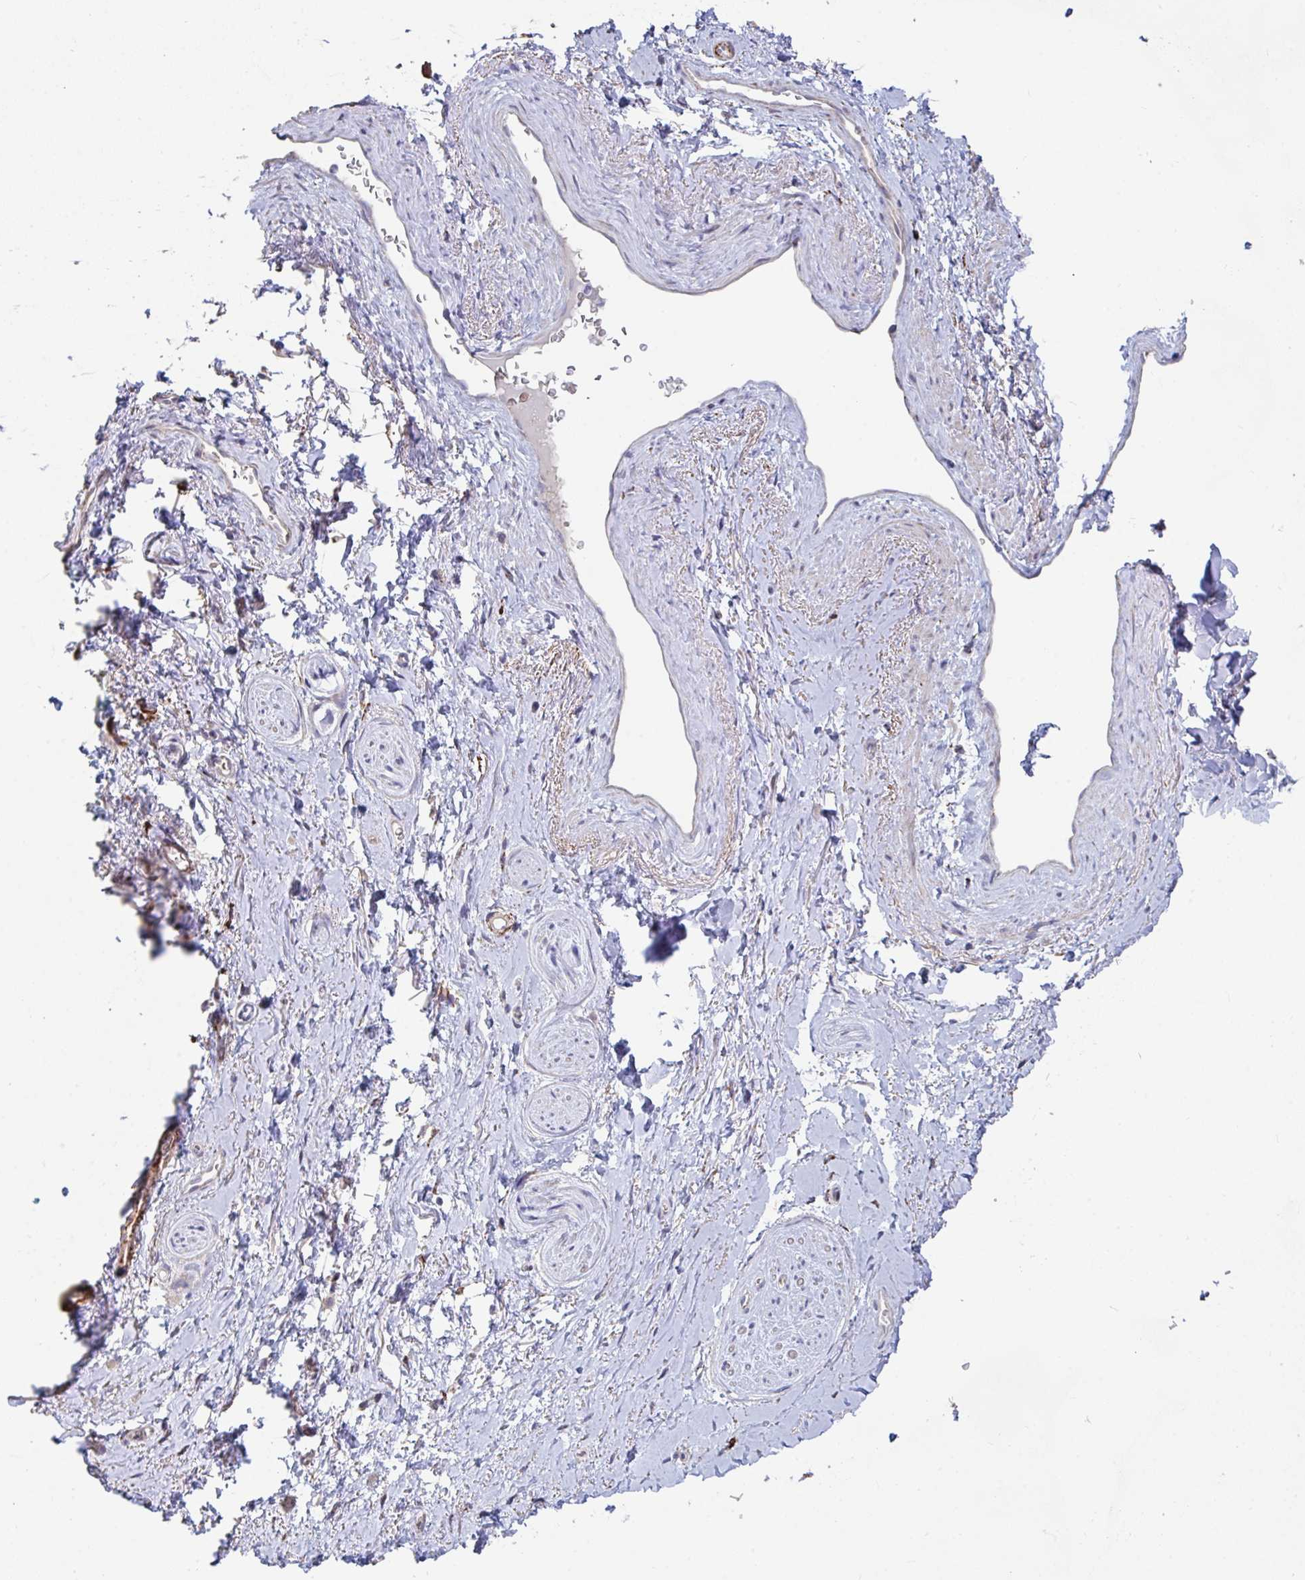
{"staining": {"intensity": "negative", "quantity": "none", "location": "none"}, "tissue": "adipose tissue", "cell_type": "Adipocytes", "image_type": "normal", "snomed": [{"axis": "morphology", "description": "Normal tissue, NOS"}, {"axis": "topography", "description": "Vulva"}, {"axis": "topography", "description": "Peripheral nerve tissue"}], "caption": "DAB immunohistochemical staining of normal adipose tissue exhibits no significant expression in adipocytes.", "gene": "FAM156A", "patient": {"sex": "female", "age": 66}}